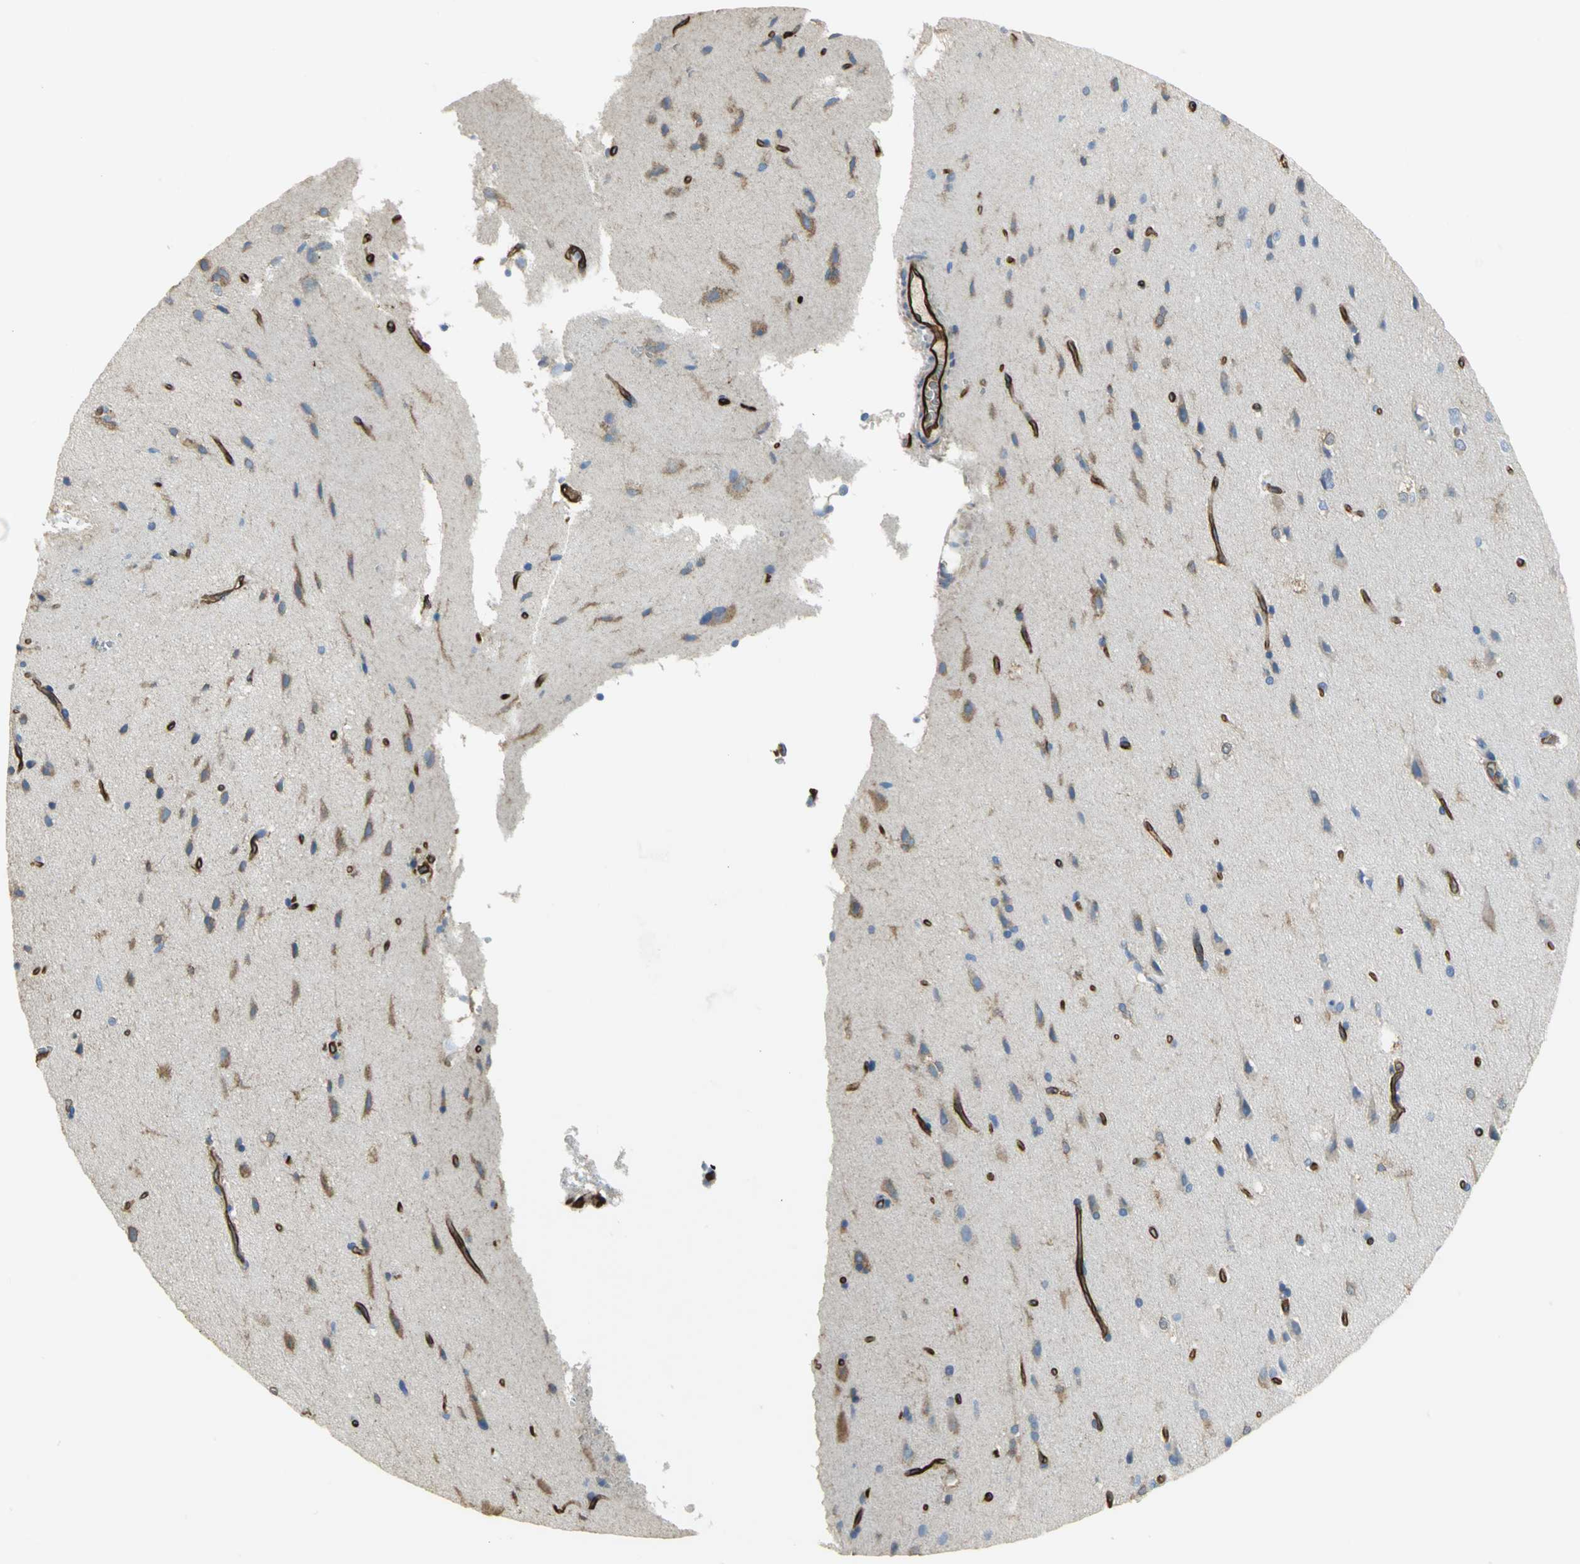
{"staining": {"intensity": "strong", "quantity": ">75%", "location": "cytoplasmic/membranous"}, "tissue": "cerebral cortex", "cell_type": "Endothelial cells", "image_type": "normal", "snomed": [{"axis": "morphology", "description": "Normal tissue, NOS"}, {"axis": "topography", "description": "Cerebral cortex"}], "caption": "Immunohistochemistry (IHC) micrograph of unremarkable human cerebral cortex stained for a protein (brown), which demonstrates high levels of strong cytoplasmic/membranous positivity in approximately >75% of endothelial cells.", "gene": "FLNB", "patient": {"sex": "male", "age": 62}}